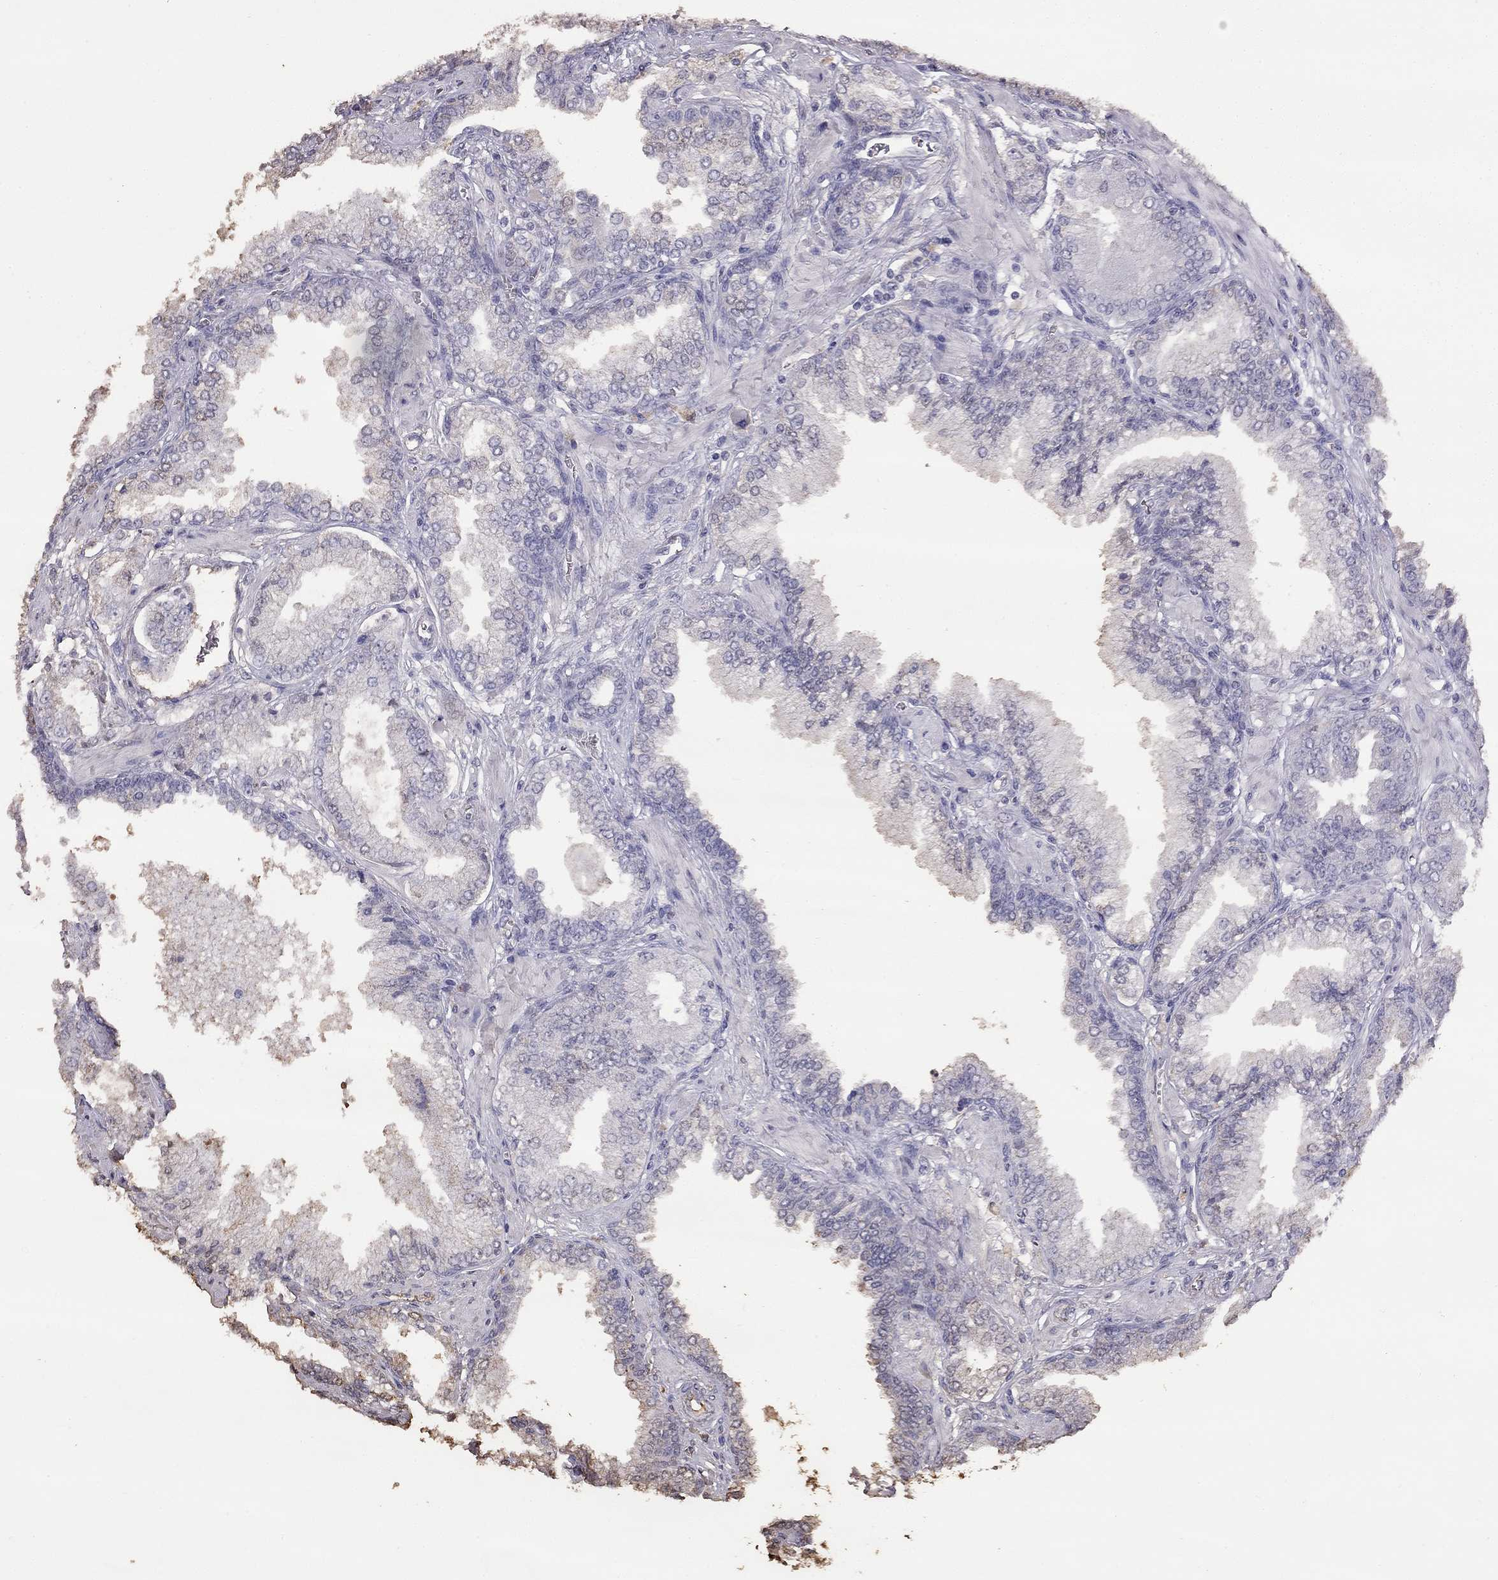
{"staining": {"intensity": "negative", "quantity": "none", "location": "none"}, "tissue": "prostate cancer", "cell_type": "Tumor cells", "image_type": "cancer", "snomed": [{"axis": "morphology", "description": "Adenocarcinoma, NOS"}, {"axis": "topography", "description": "Prostate"}], "caption": "Immunohistochemistry of human prostate adenocarcinoma displays no positivity in tumor cells. (Stains: DAB (3,3'-diaminobenzidine) immunohistochemistry with hematoxylin counter stain, Microscopy: brightfield microscopy at high magnification).", "gene": "SUN3", "patient": {"sex": "male", "age": 64}}